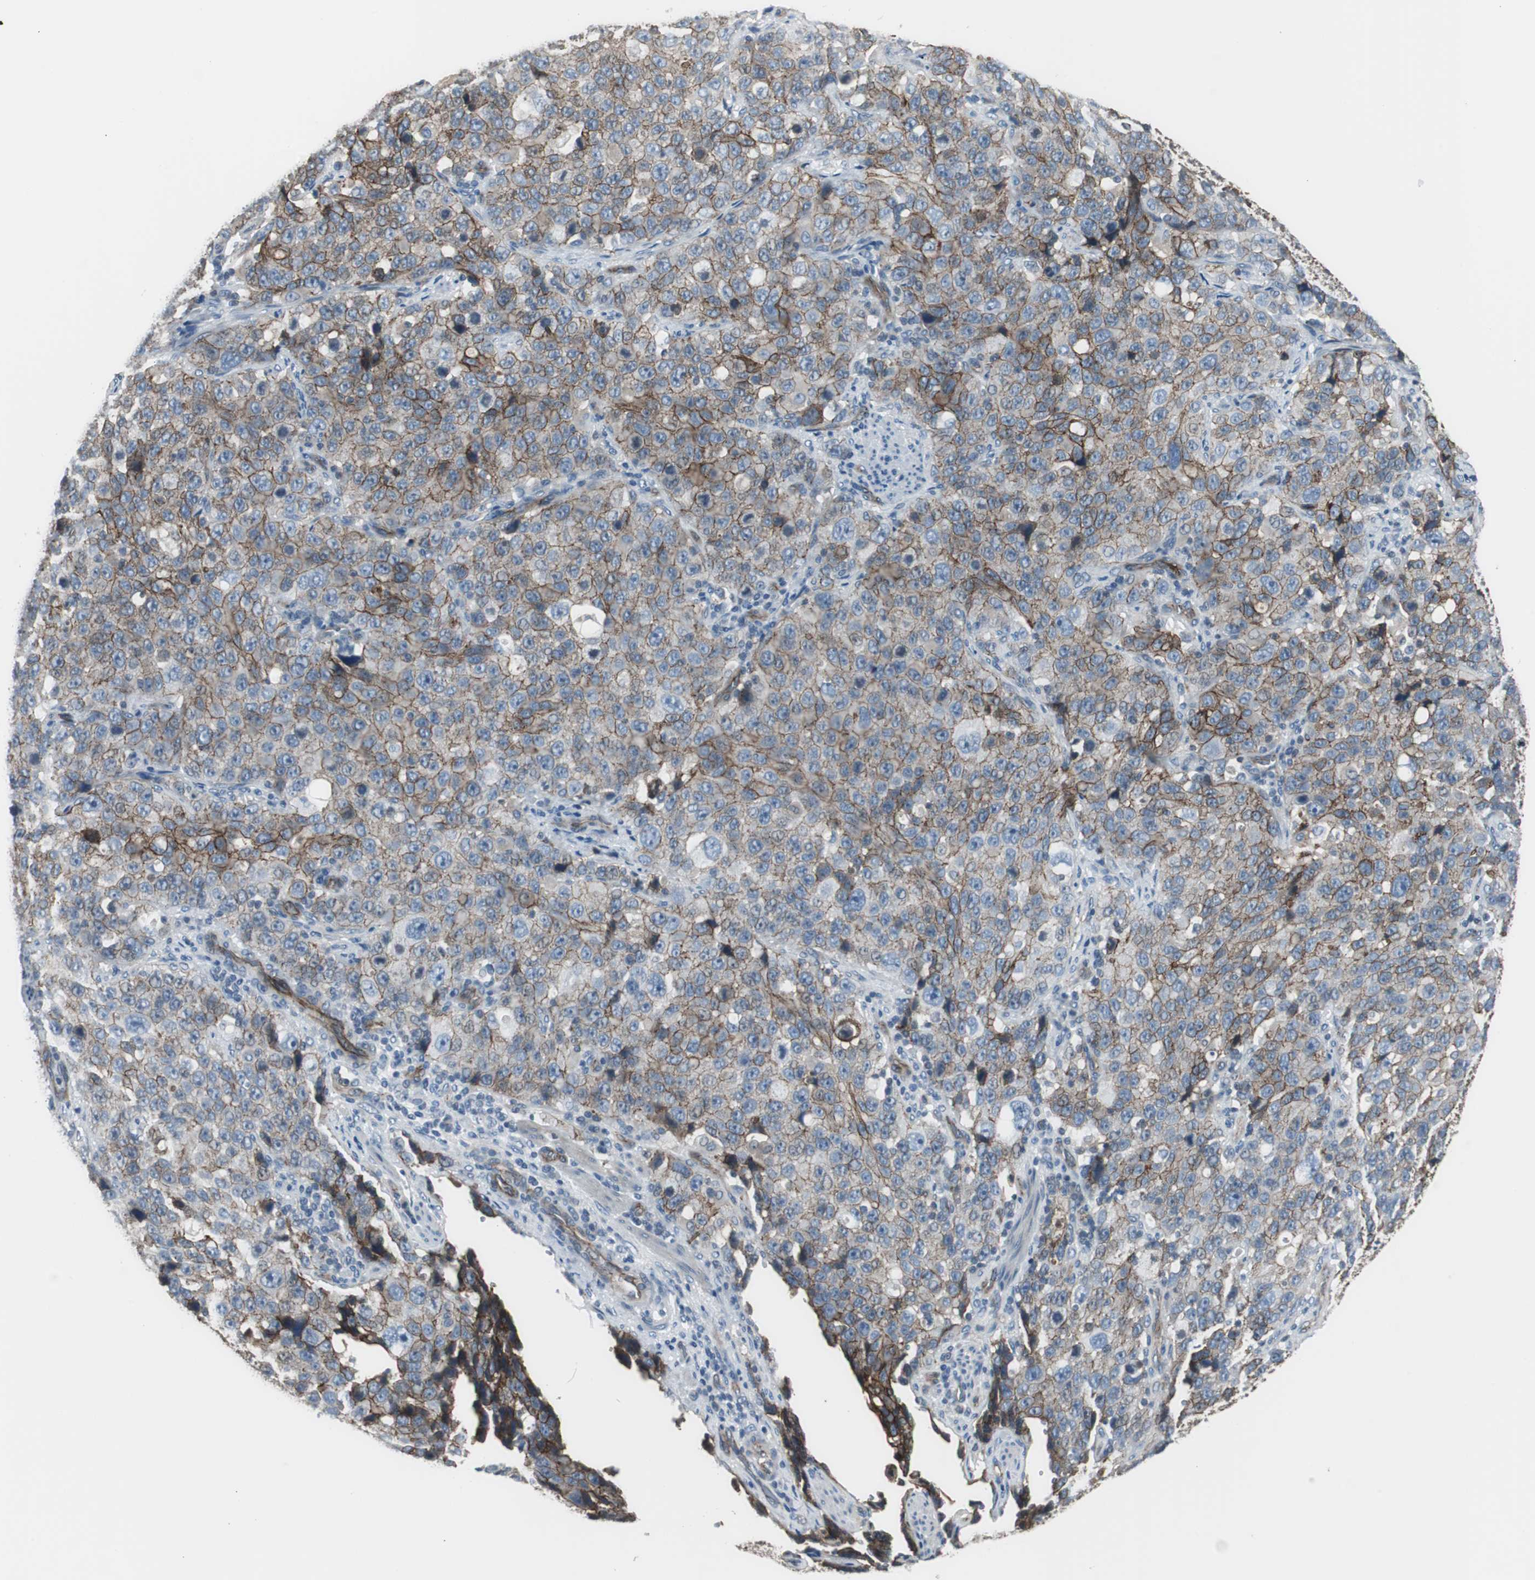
{"staining": {"intensity": "moderate", "quantity": ">75%", "location": "cytoplasmic/membranous"}, "tissue": "stomach cancer", "cell_type": "Tumor cells", "image_type": "cancer", "snomed": [{"axis": "morphology", "description": "Normal tissue, NOS"}, {"axis": "morphology", "description": "Adenocarcinoma, NOS"}, {"axis": "topography", "description": "Stomach"}], "caption": "Human adenocarcinoma (stomach) stained with a protein marker shows moderate staining in tumor cells.", "gene": "STXBP4", "patient": {"sex": "male", "age": 48}}